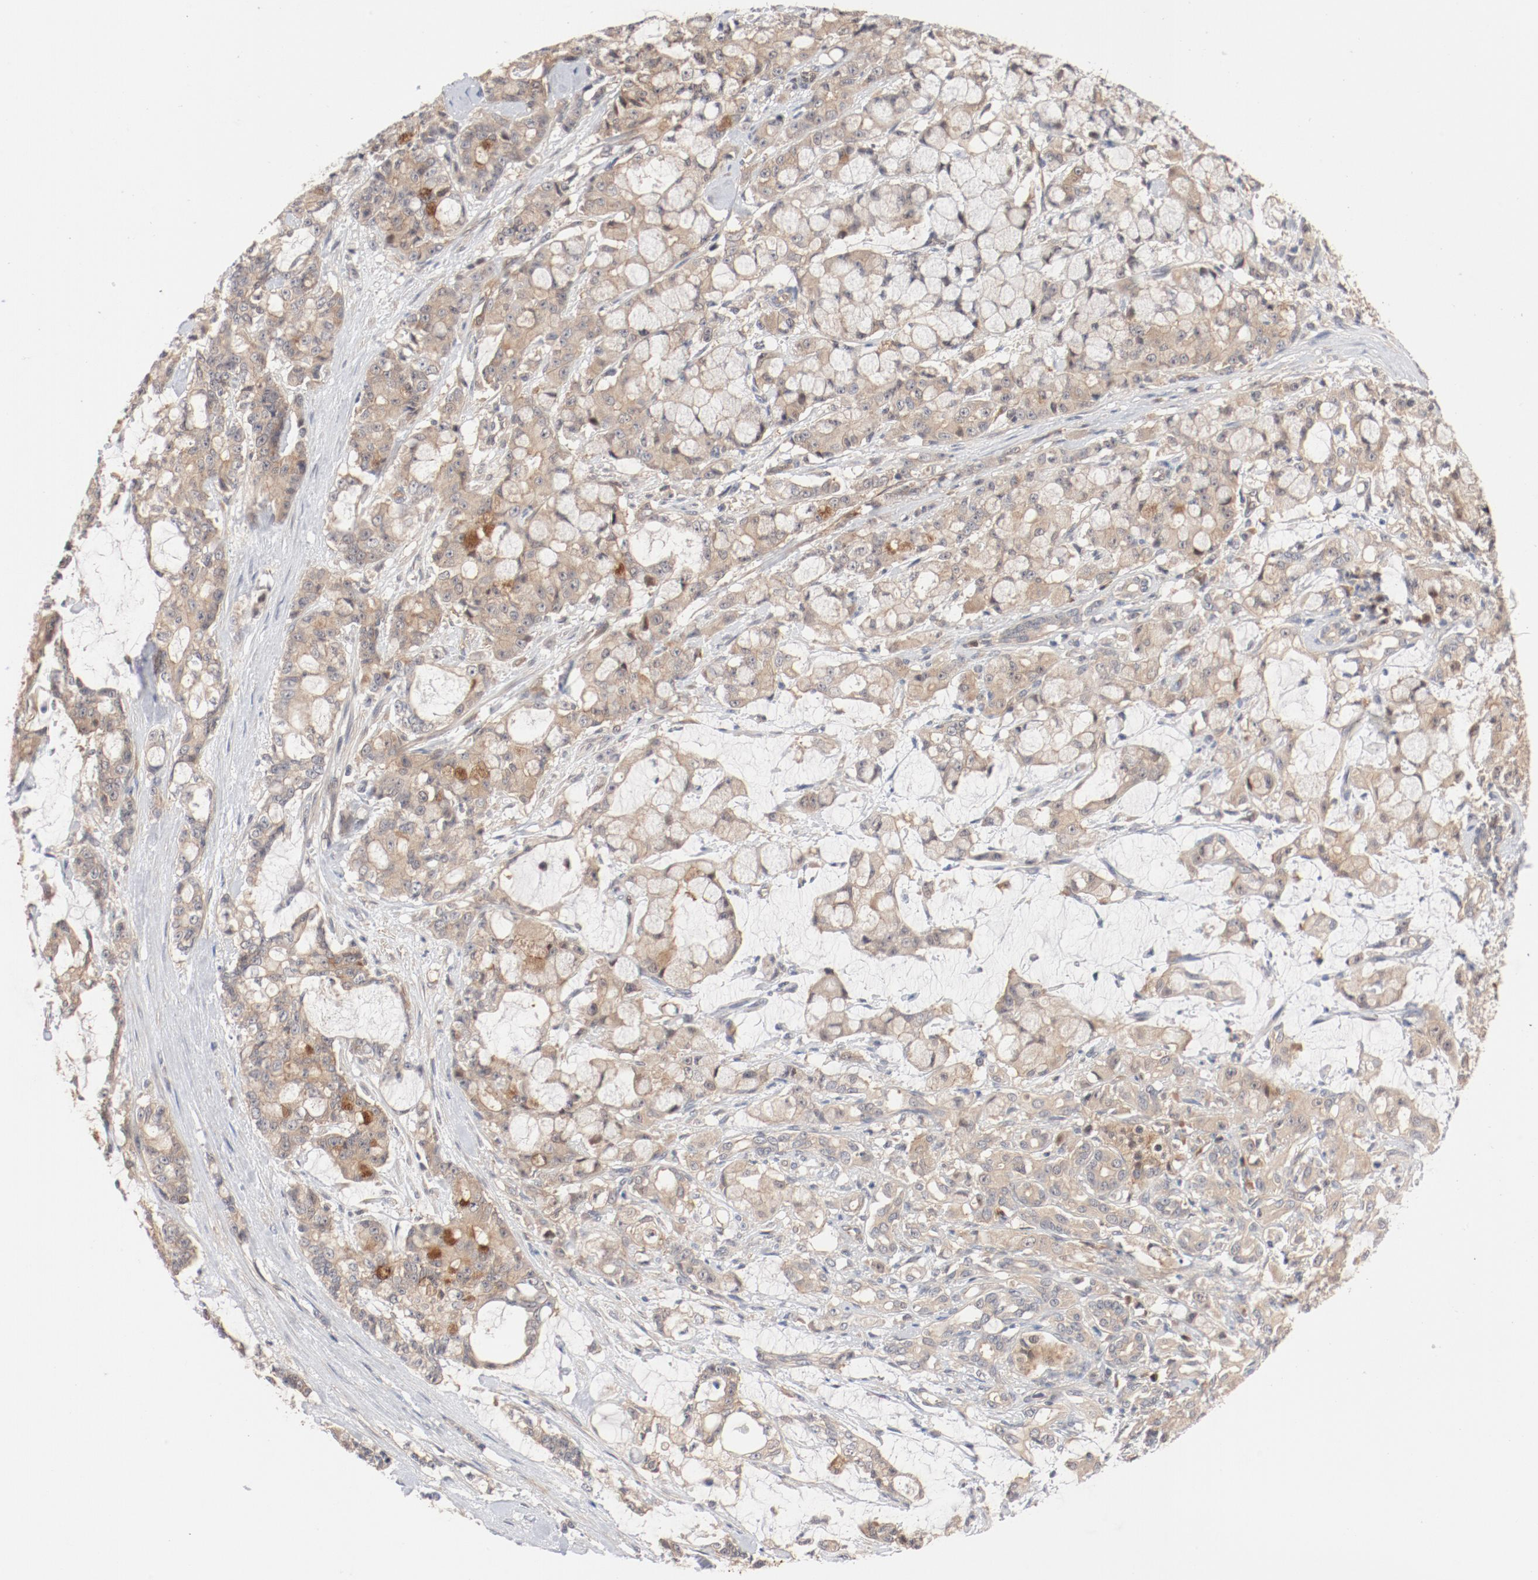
{"staining": {"intensity": "weak", "quantity": ">75%", "location": "cytoplasmic/membranous"}, "tissue": "pancreatic cancer", "cell_type": "Tumor cells", "image_type": "cancer", "snomed": [{"axis": "morphology", "description": "Adenocarcinoma, NOS"}, {"axis": "topography", "description": "Pancreas"}], "caption": "Adenocarcinoma (pancreatic) stained with IHC exhibits weak cytoplasmic/membranous expression in approximately >75% of tumor cells.", "gene": "PITPNM2", "patient": {"sex": "female", "age": 73}}